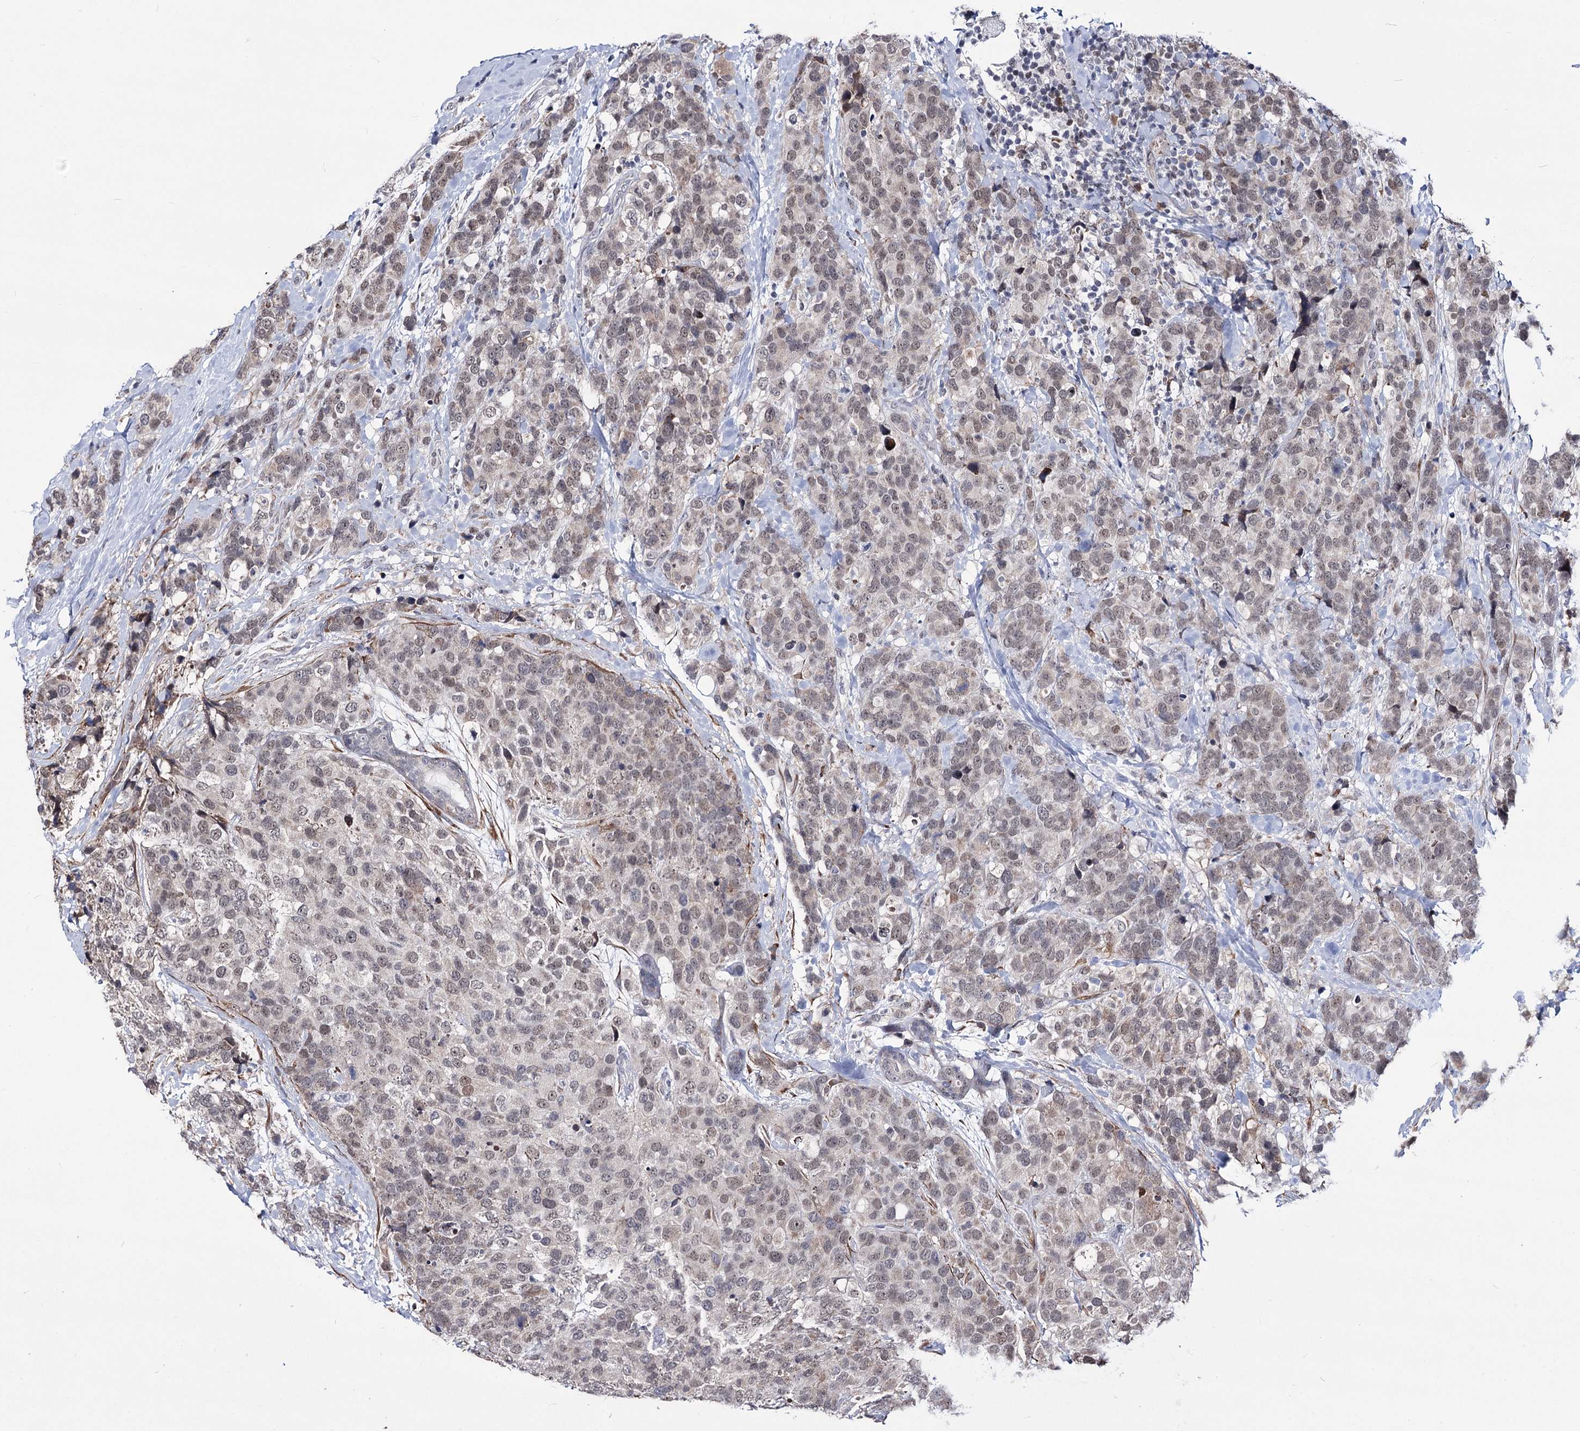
{"staining": {"intensity": "weak", "quantity": "<25%", "location": "nuclear"}, "tissue": "breast cancer", "cell_type": "Tumor cells", "image_type": "cancer", "snomed": [{"axis": "morphology", "description": "Lobular carcinoma"}, {"axis": "topography", "description": "Breast"}], "caption": "Immunohistochemical staining of human breast lobular carcinoma demonstrates no significant positivity in tumor cells. Brightfield microscopy of immunohistochemistry stained with DAB (brown) and hematoxylin (blue), captured at high magnification.", "gene": "PPRC1", "patient": {"sex": "female", "age": 59}}